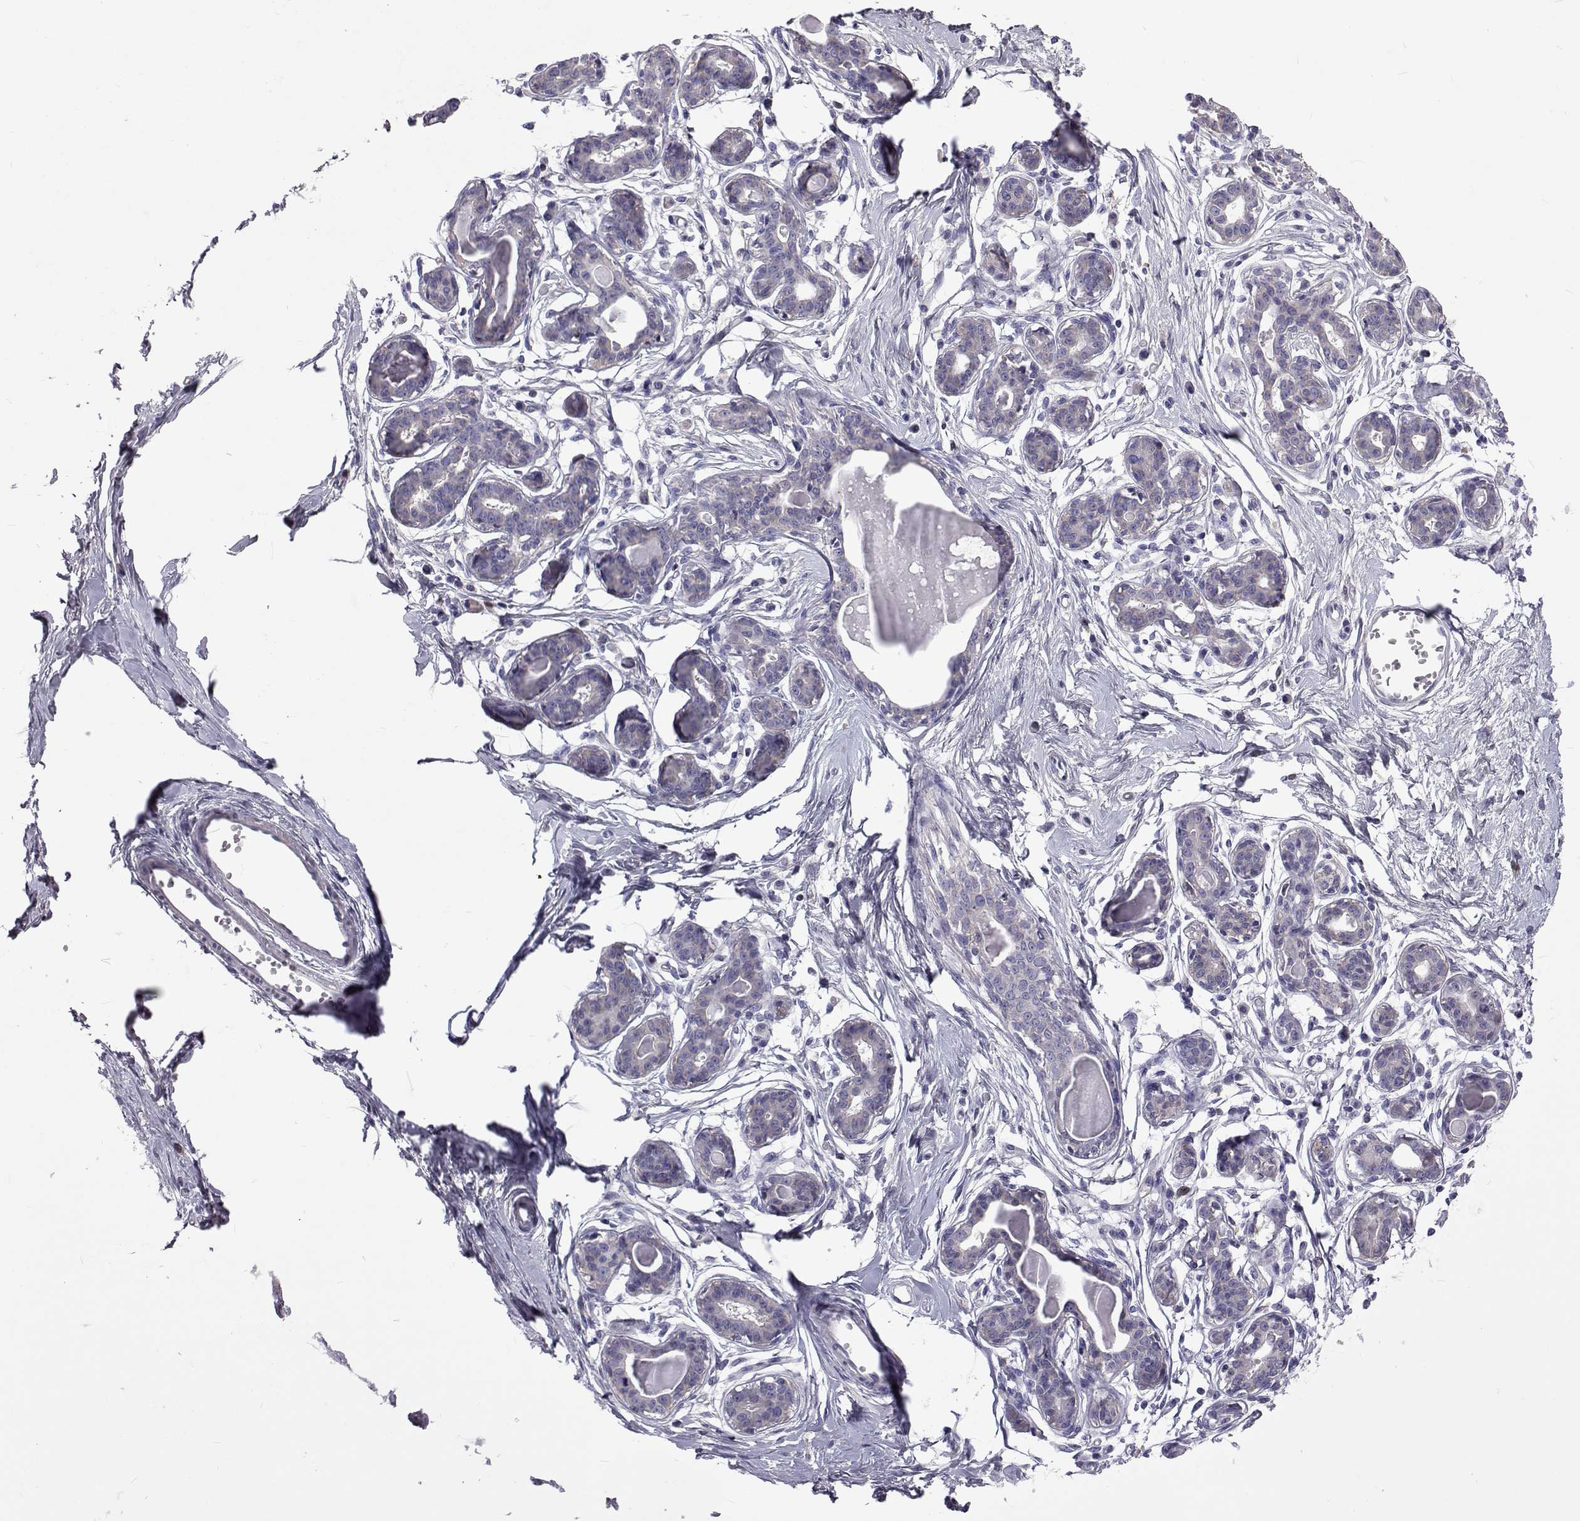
{"staining": {"intensity": "negative", "quantity": "none", "location": "none"}, "tissue": "breast", "cell_type": "Adipocytes", "image_type": "normal", "snomed": [{"axis": "morphology", "description": "Normal tissue, NOS"}, {"axis": "topography", "description": "Breast"}], "caption": "There is no significant expression in adipocytes of breast. (IHC, brightfield microscopy, high magnification).", "gene": "TCF15", "patient": {"sex": "female", "age": 45}}